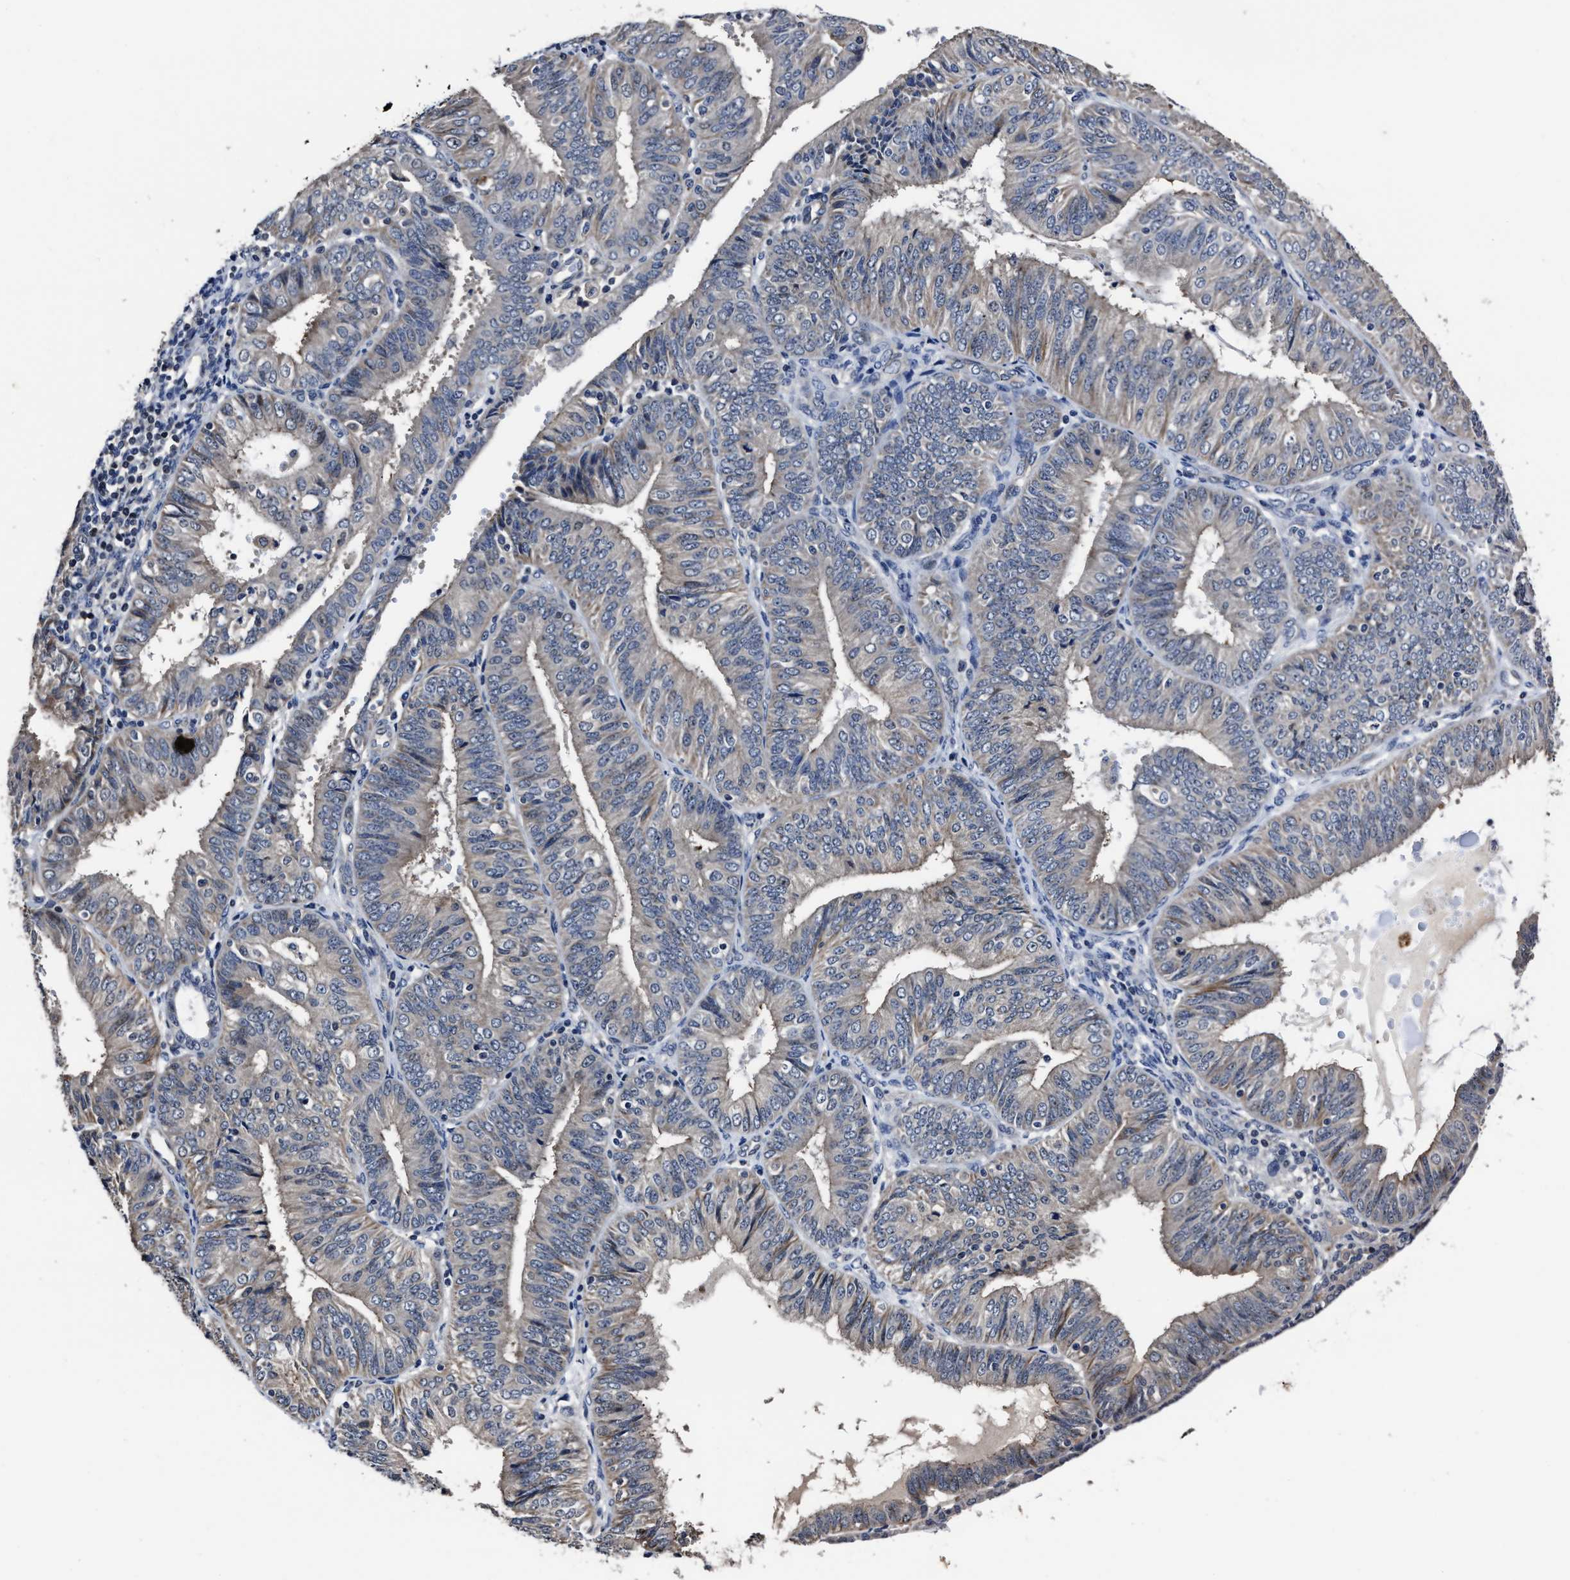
{"staining": {"intensity": "weak", "quantity": "25%-75%", "location": "cytoplasmic/membranous"}, "tissue": "endometrial cancer", "cell_type": "Tumor cells", "image_type": "cancer", "snomed": [{"axis": "morphology", "description": "Adenocarcinoma, NOS"}, {"axis": "topography", "description": "Endometrium"}], "caption": "Protein expression analysis of endometrial cancer (adenocarcinoma) displays weak cytoplasmic/membranous staining in approximately 25%-75% of tumor cells.", "gene": "RSBN1L", "patient": {"sex": "female", "age": 58}}